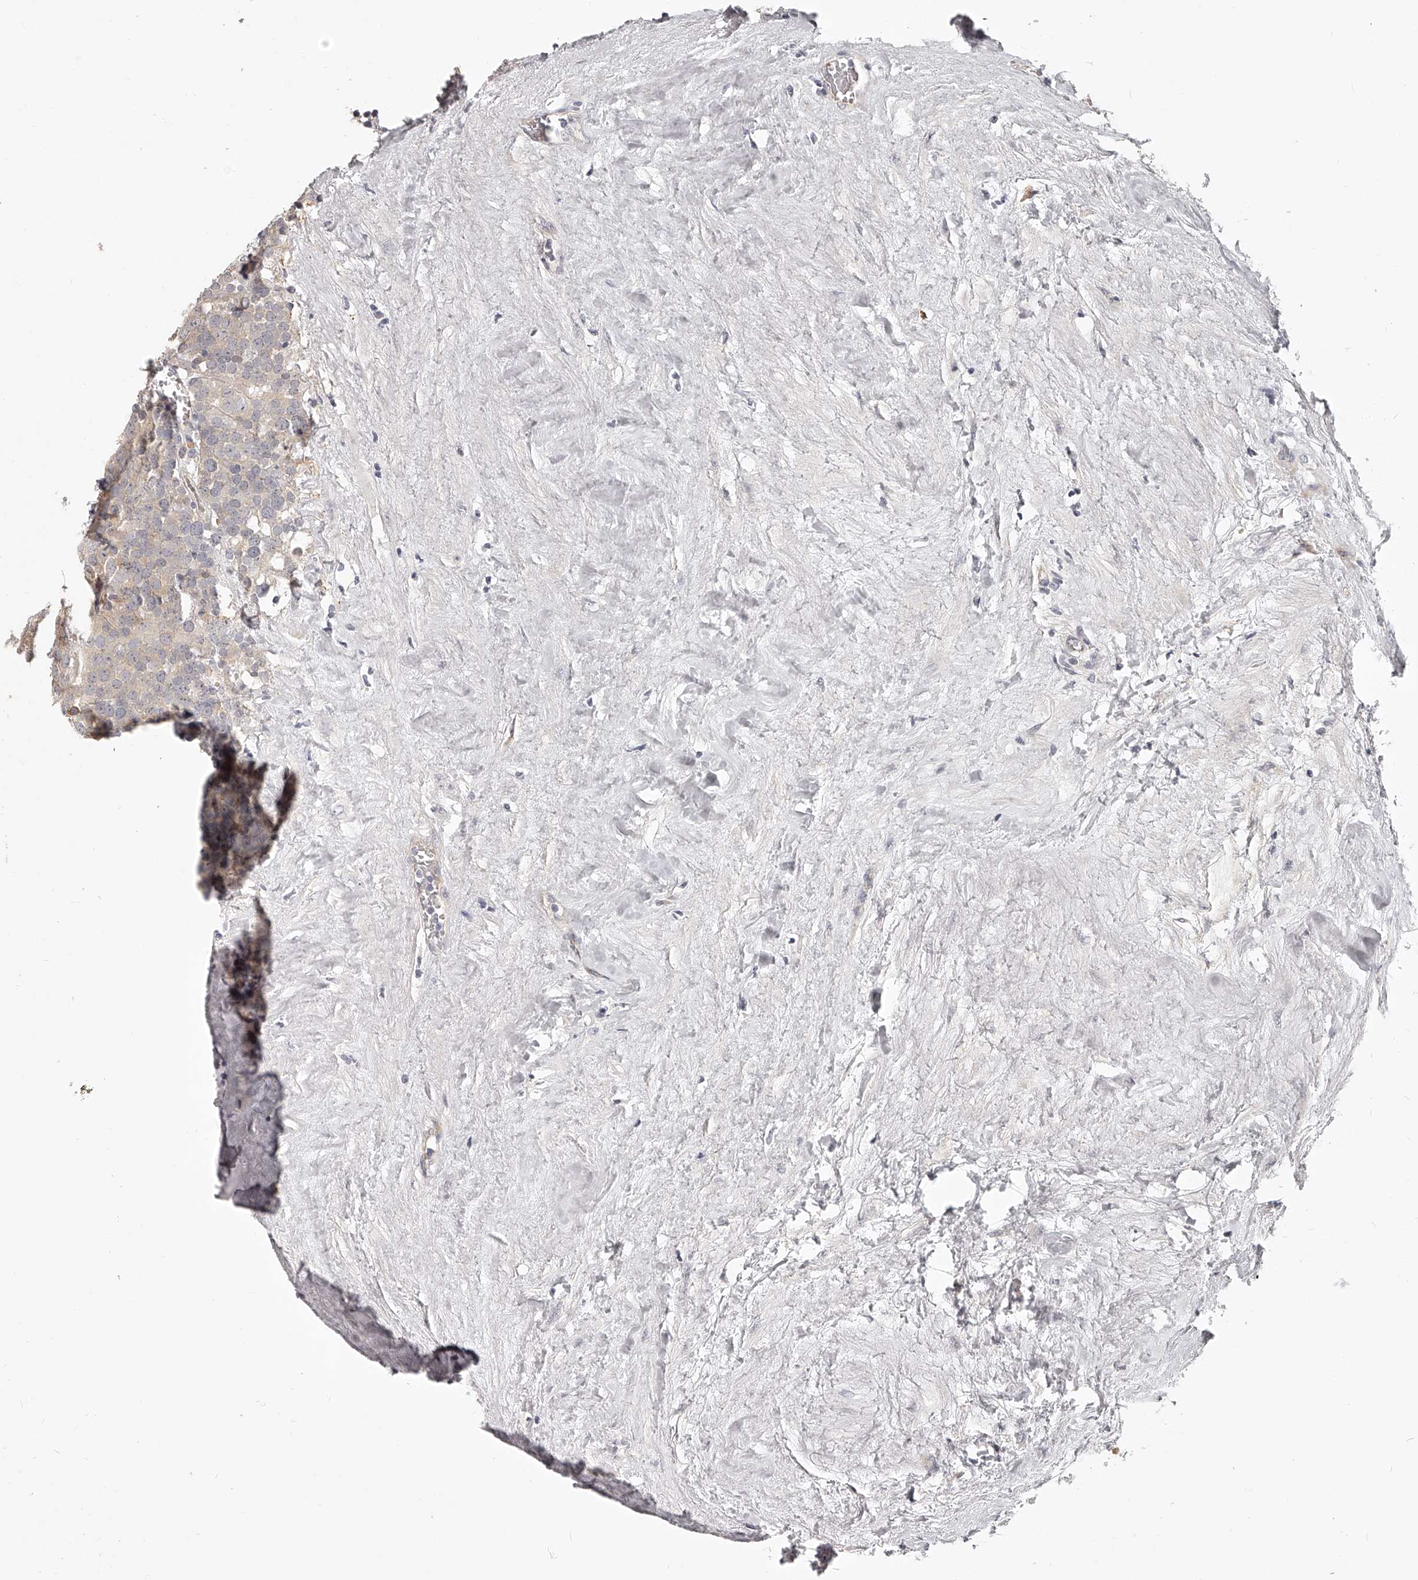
{"staining": {"intensity": "negative", "quantity": "none", "location": "none"}, "tissue": "testis cancer", "cell_type": "Tumor cells", "image_type": "cancer", "snomed": [{"axis": "morphology", "description": "Seminoma, NOS"}, {"axis": "topography", "description": "Testis"}], "caption": "A photomicrograph of human seminoma (testis) is negative for staining in tumor cells. (DAB immunohistochemistry visualized using brightfield microscopy, high magnification).", "gene": "ZNF582", "patient": {"sex": "male", "age": 71}}